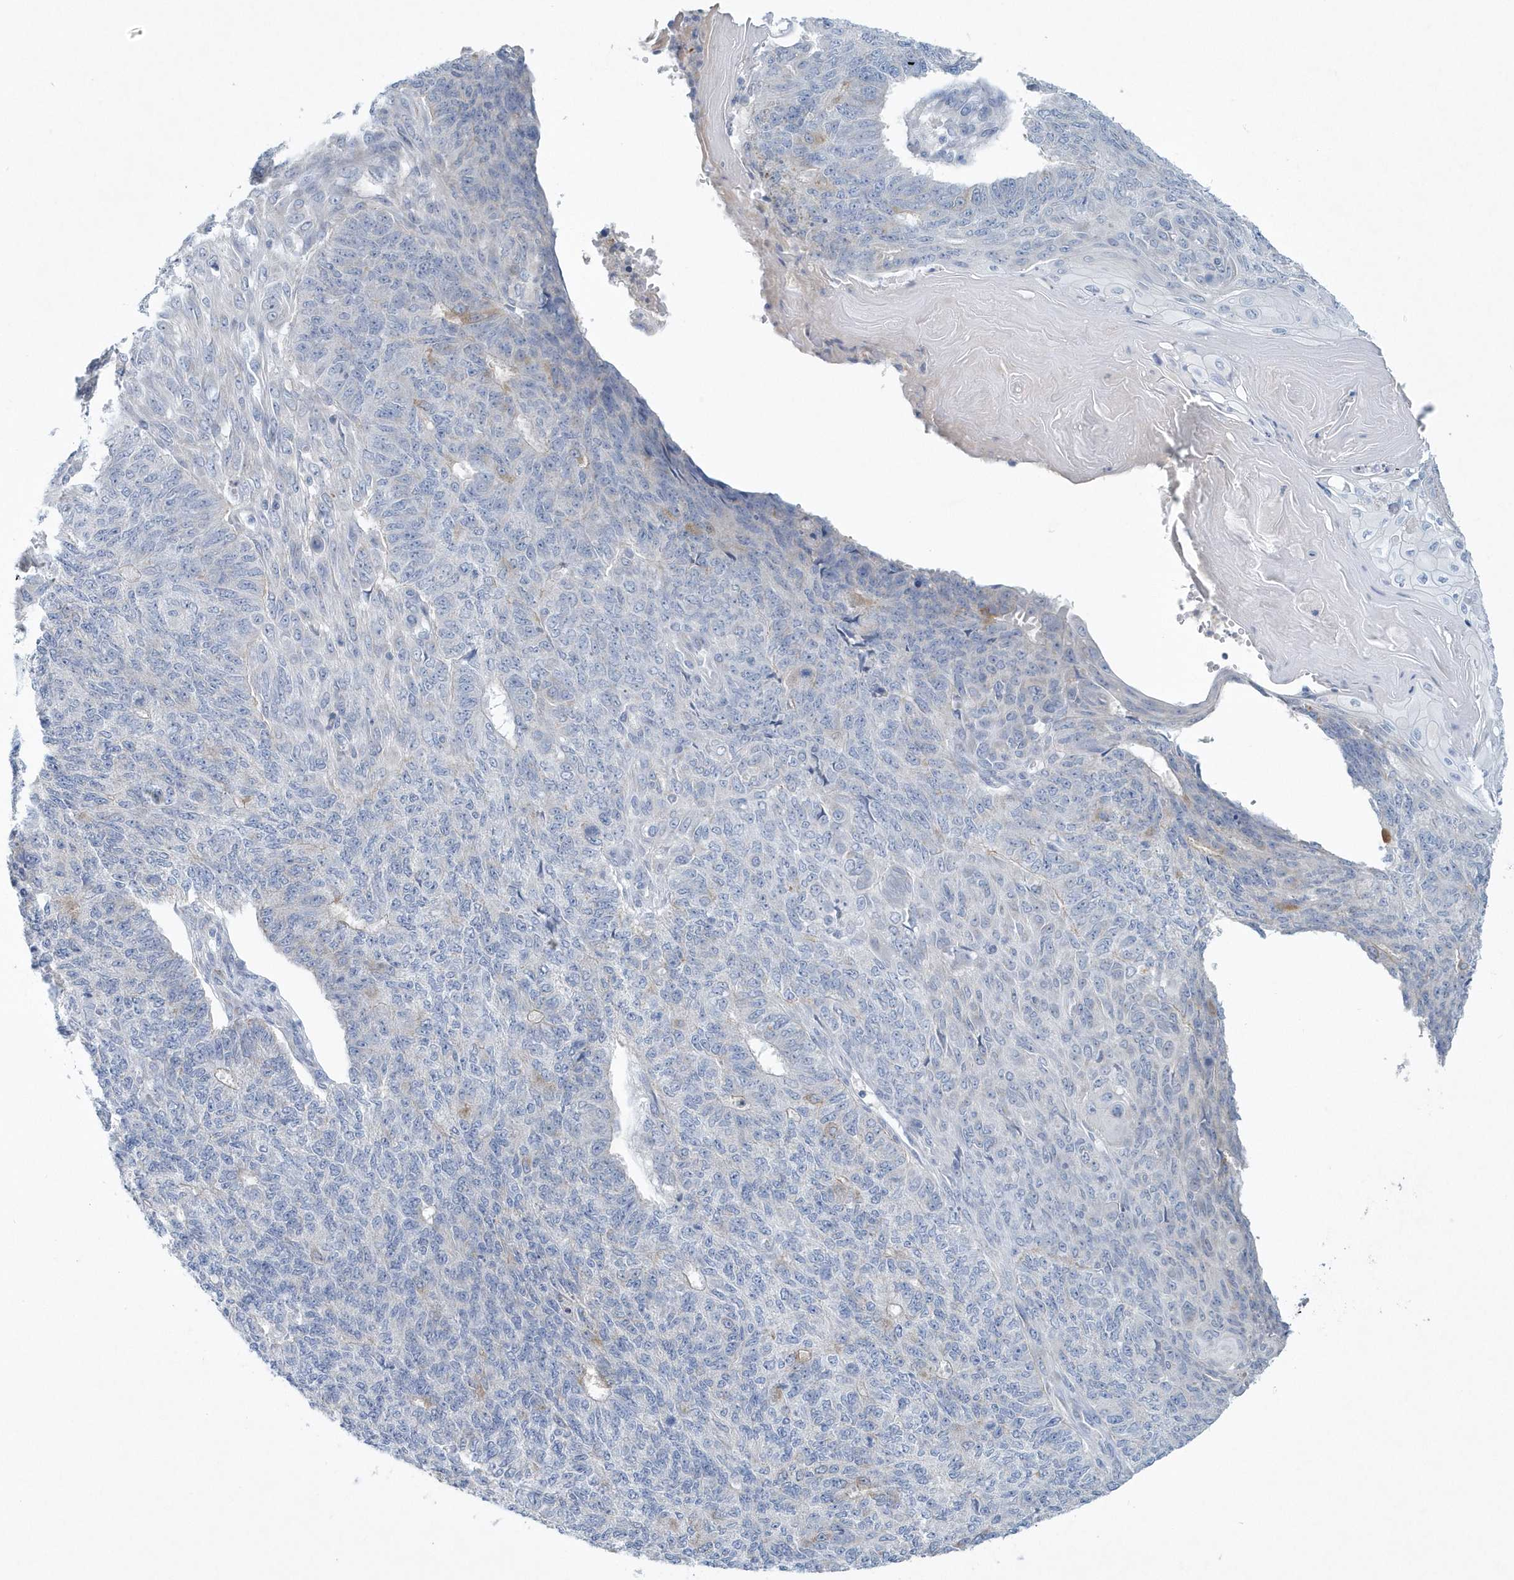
{"staining": {"intensity": "weak", "quantity": "<25%", "location": "cytoplasmic/membranous"}, "tissue": "endometrial cancer", "cell_type": "Tumor cells", "image_type": "cancer", "snomed": [{"axis": "morphology", "description": "Adenocarcinoma, NOS"}, {"axis": "topography", "description": "Endometrium"}], "caption": "There is no significant staining in tumor cells of adenocarcinoma (endometrial). (Brightfield microscopy of DAB immunohistochemistry (IHC) at high magnification).", "gene": "SPATA18", "patient": {"sex": "female", "age": 32}}